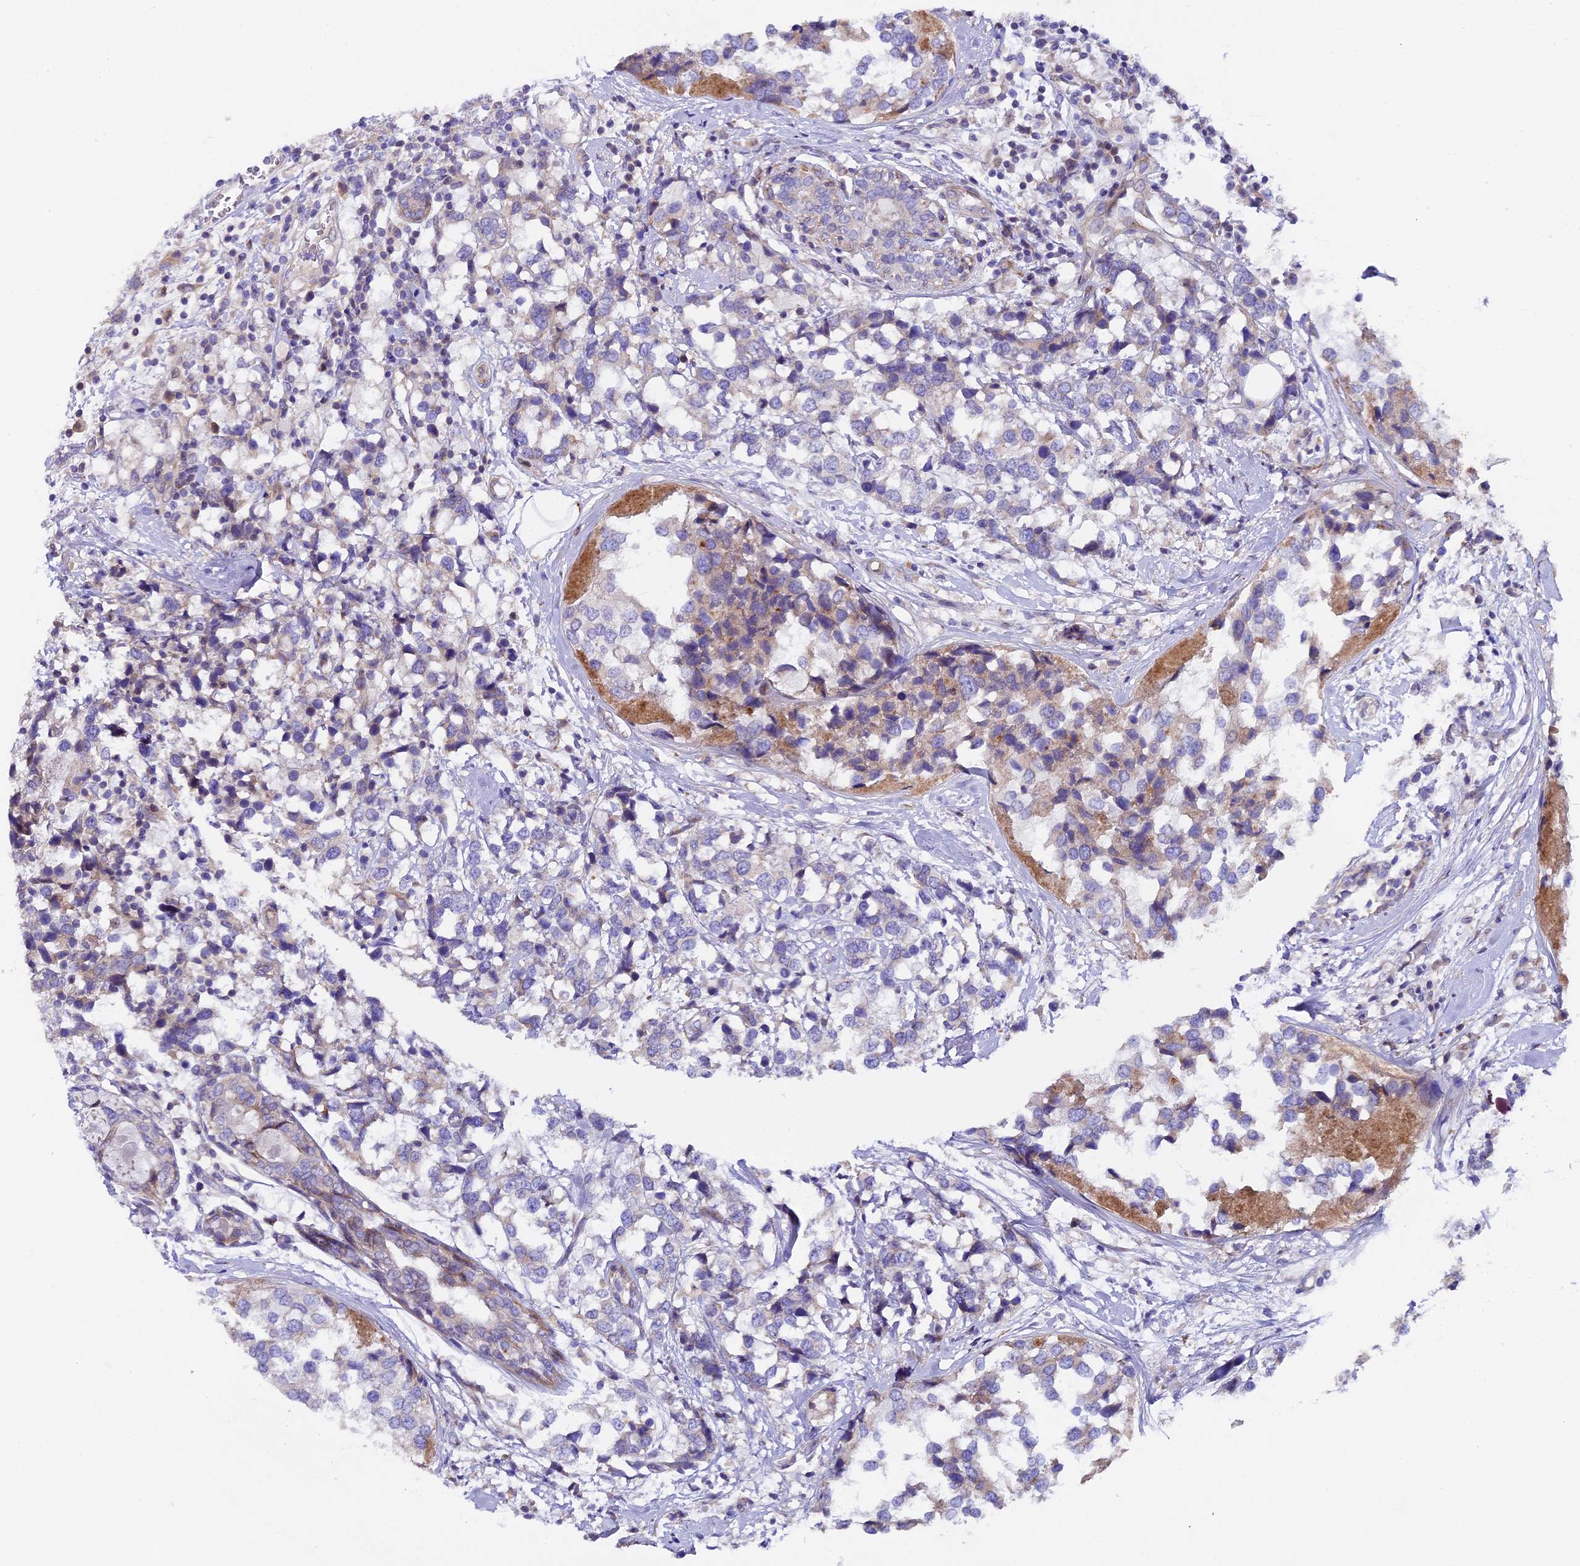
{"staining": {"intensity": "weak", "quantity": "<25%", "location": "cytoplasmic/membranous"}, "tissue": "breast cancer", "cell_type": "Tumor cells", "image_type": "cancer", "snomed": [{"axis": "morphology", "description": "Lobular carcinoma"}, {"axis": "topography", "description": "Breast"}], "caption": "IHC of human breast cancer (lobular carcinoma) exhibits no expression in tumor cells.", "gene": "PIGU", "patient": {"sex": "female", "age": 59}}